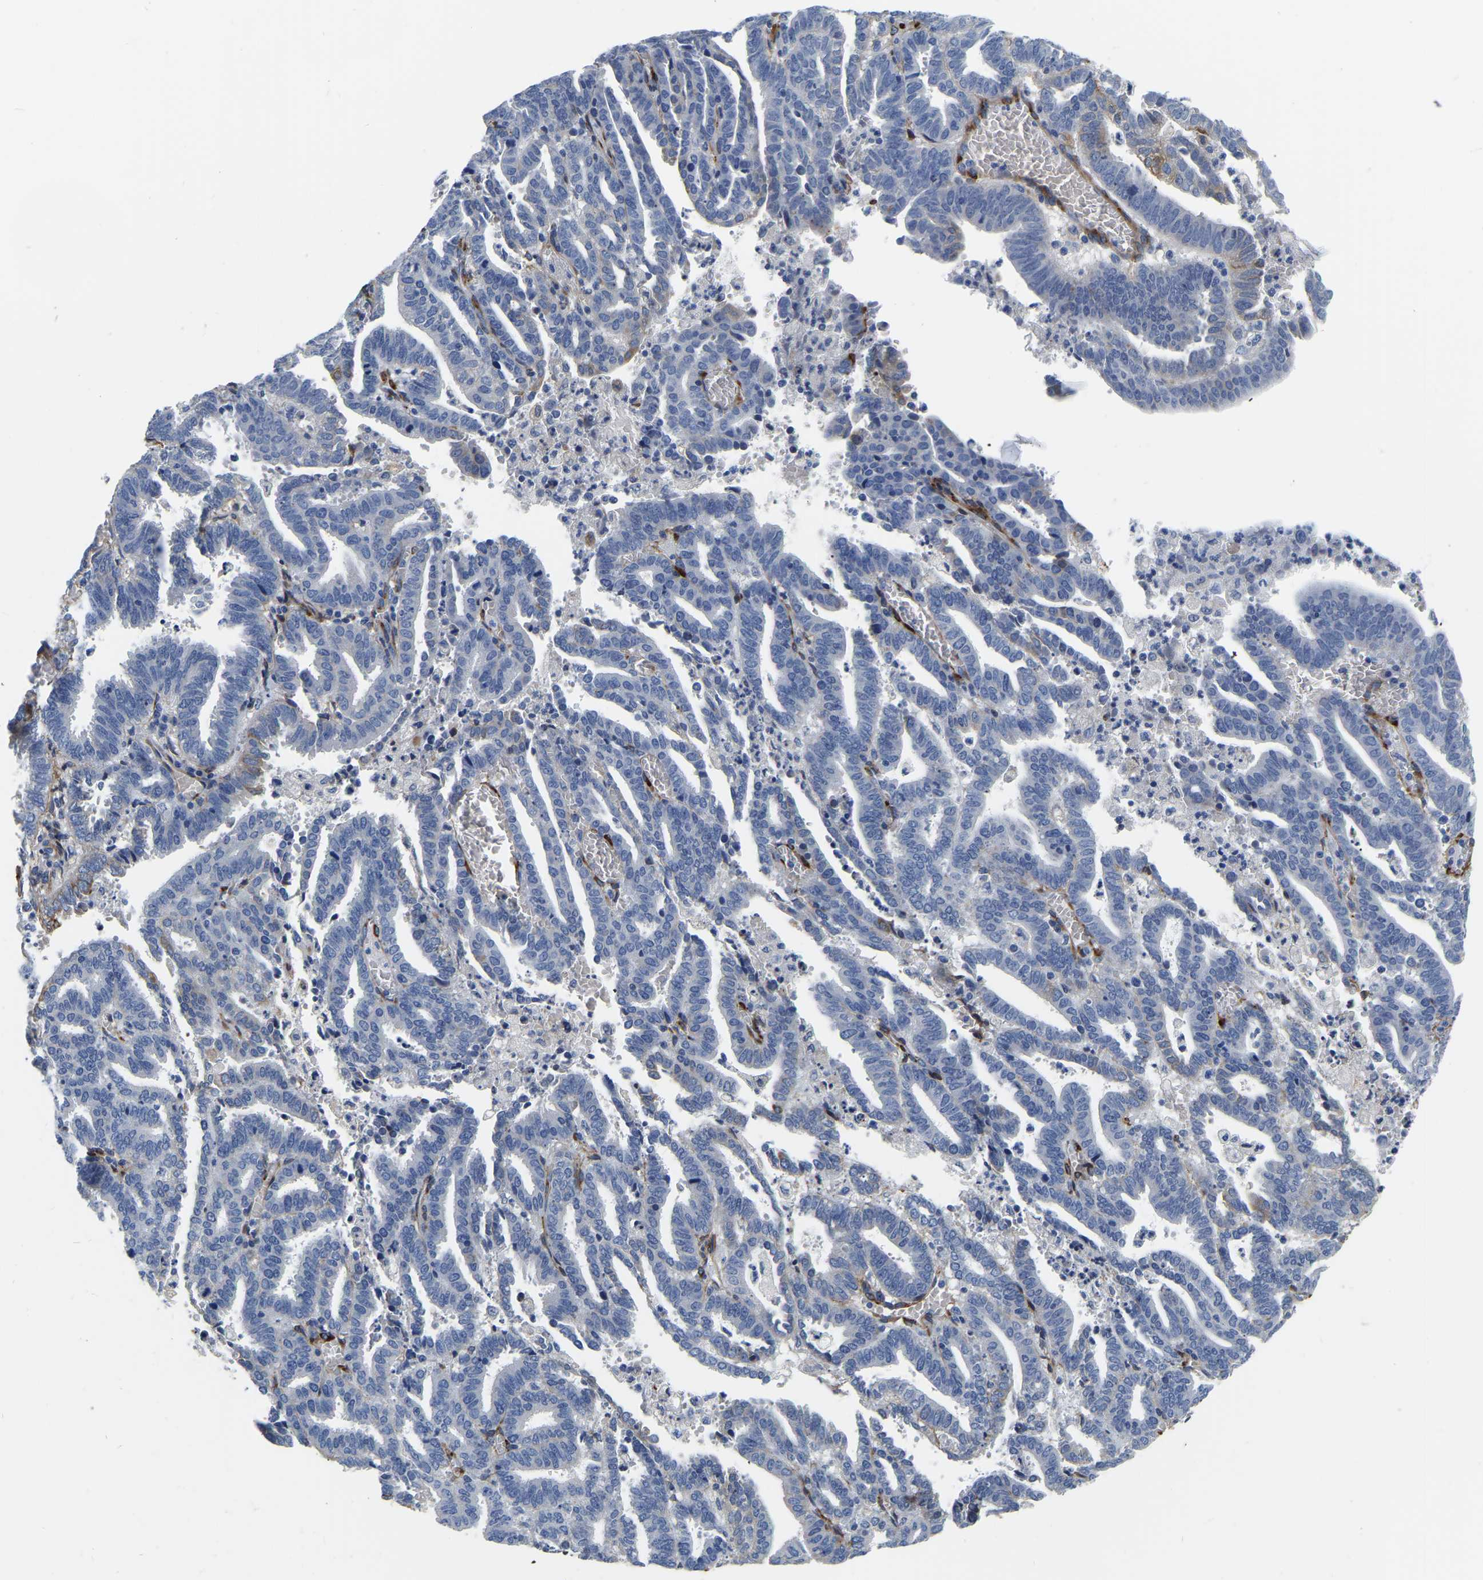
{"staining": {"intensity": "negative", "quantity": "none", "location": "none"}, "tissue": "endometrial cancer", "cell_type": "Tumor cells", "image_type": "cancer", "snomed": [{"axis": "morphology", "description": "Adenocarcinoma, NOS"}, {"axis": "topography", "description": "Uterus"}], "caption": "IHC photomicrograph of human endometrial cancer (adenocarcinoma) stained for a protein (brown), which demonstrates no staining in tumor cells.", "gene": "COL6A1", "patient": {"sex": "female", "age": 83}}